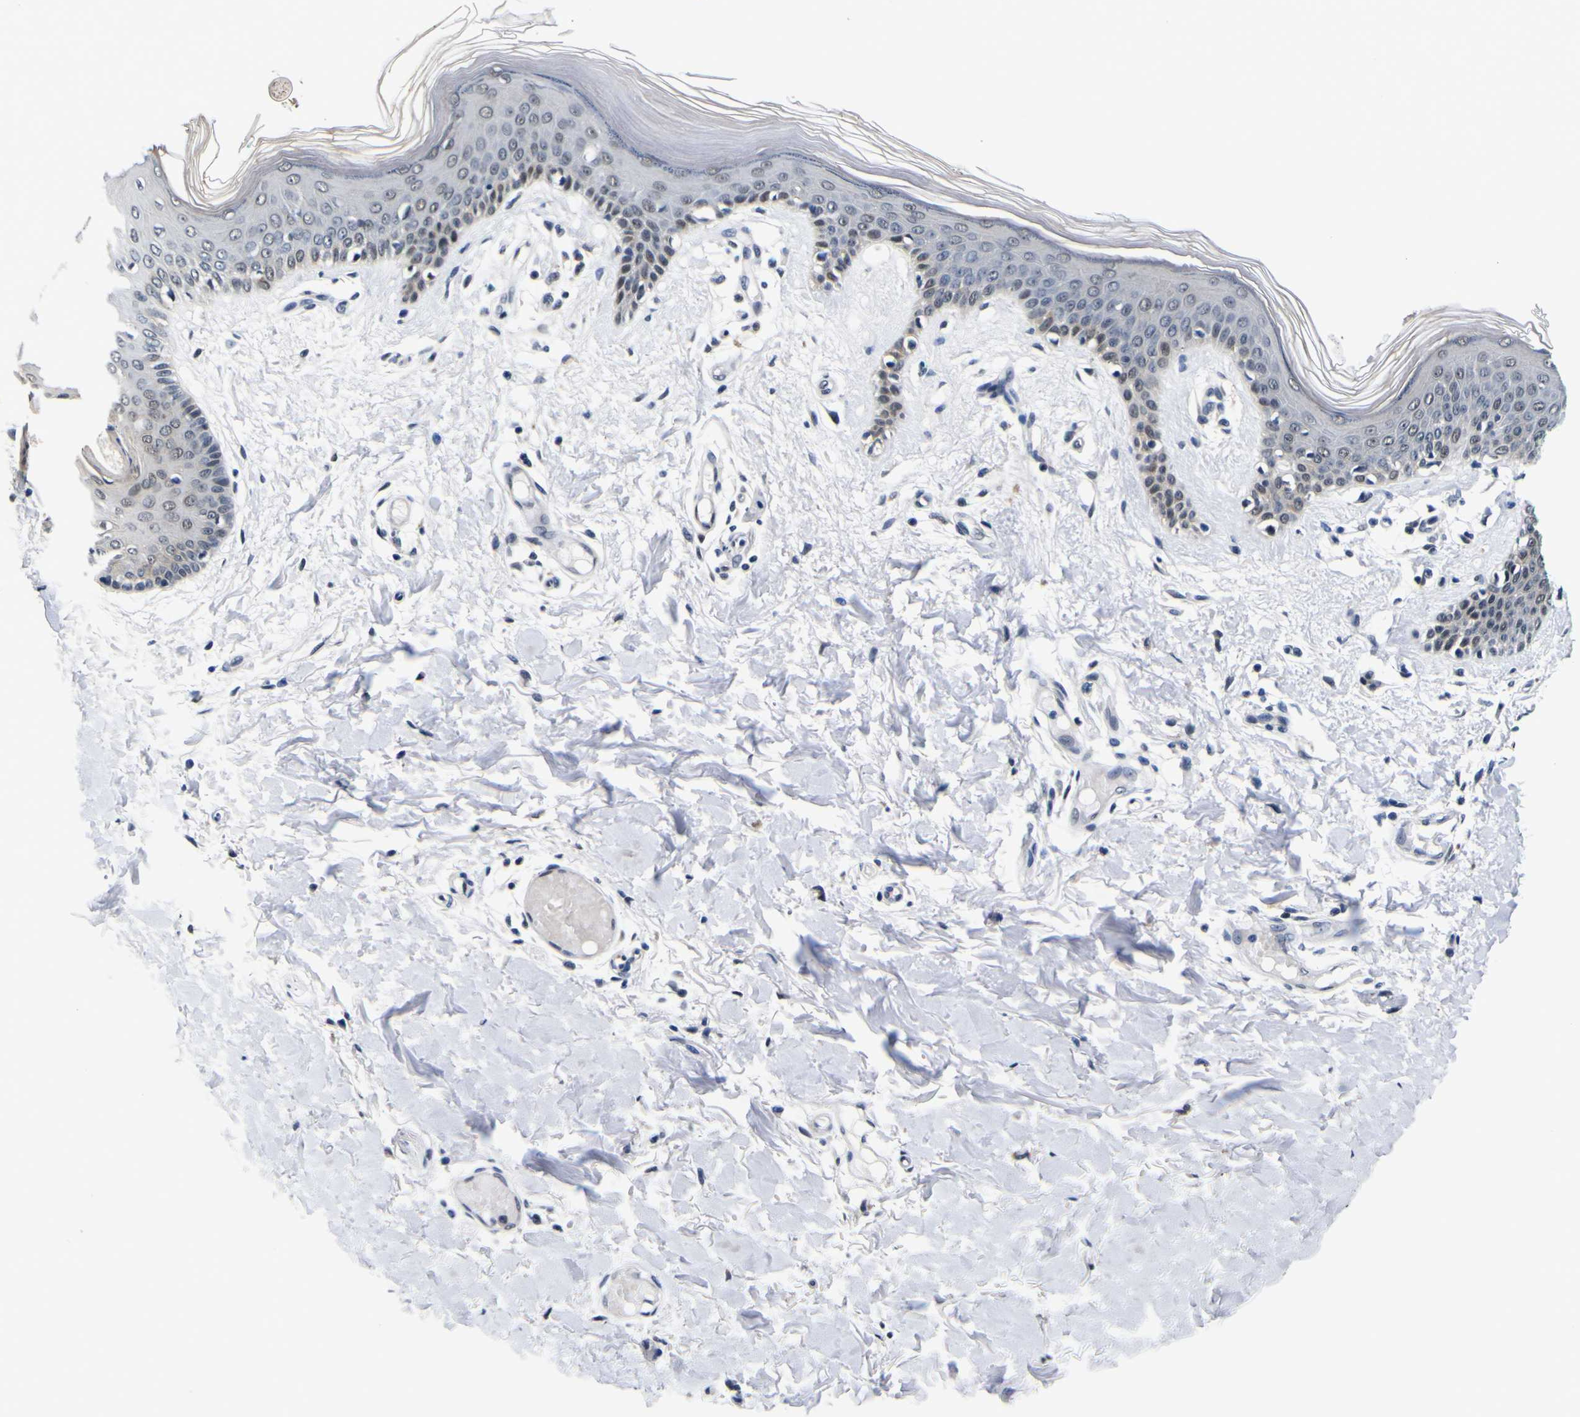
{"staining": {"intensity": "negative", "quantity": "none", "location": "none"}, "tissue": "skin", "cell_type": "Fibroblasts", "image_type": "normal", "snomed": [{"axis": "morphology", "description": "Normal tissue, NOS"}, {"axis": "topography", "description": "Skin"}], "caption": "Immunohistochemistry of normal skin demonstrates no staining in fibroblasts.", "gene": "CUL4B", "patient": {"sex": "male", "age": 53}}